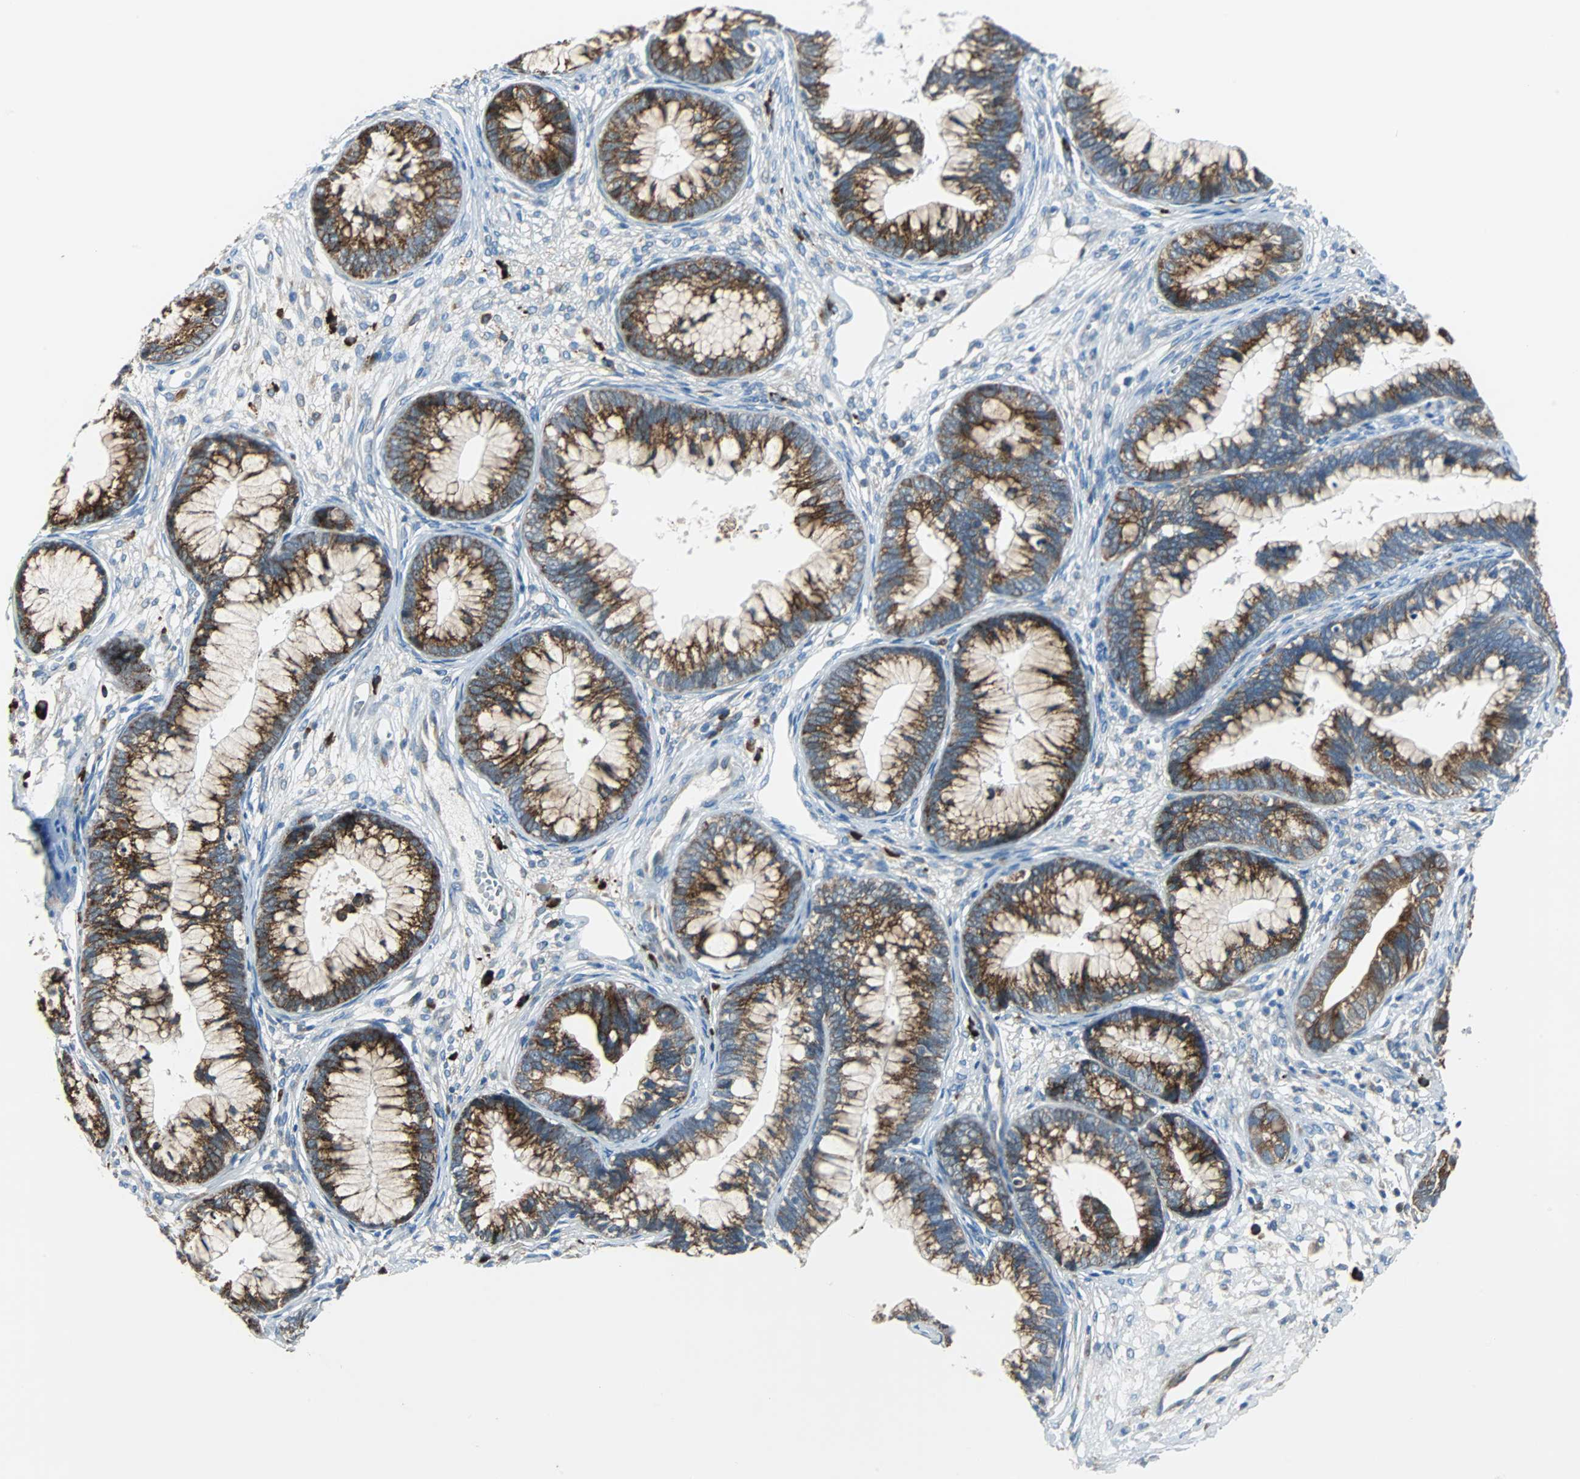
{"staining": {"intensity": "moderate", "quantity": ">75%", "location": "cytoplasmic/membranous"}, "tissue": "cervical cancer", "cell_type": "Tumor cells", "image_type": "cancer", "snomed": [{"axis": "morphology", "description": "Adenocarcinoma, NOS"}, {"axis": "topography", "description": "Cervix"}], "caption": "Human cervical cancer (adenocarcinoma) stained with a protein marker displays moderate staining in tumor cells.", "gene": "PDIA4", "patient": {"sex": "female", "age": 44}}